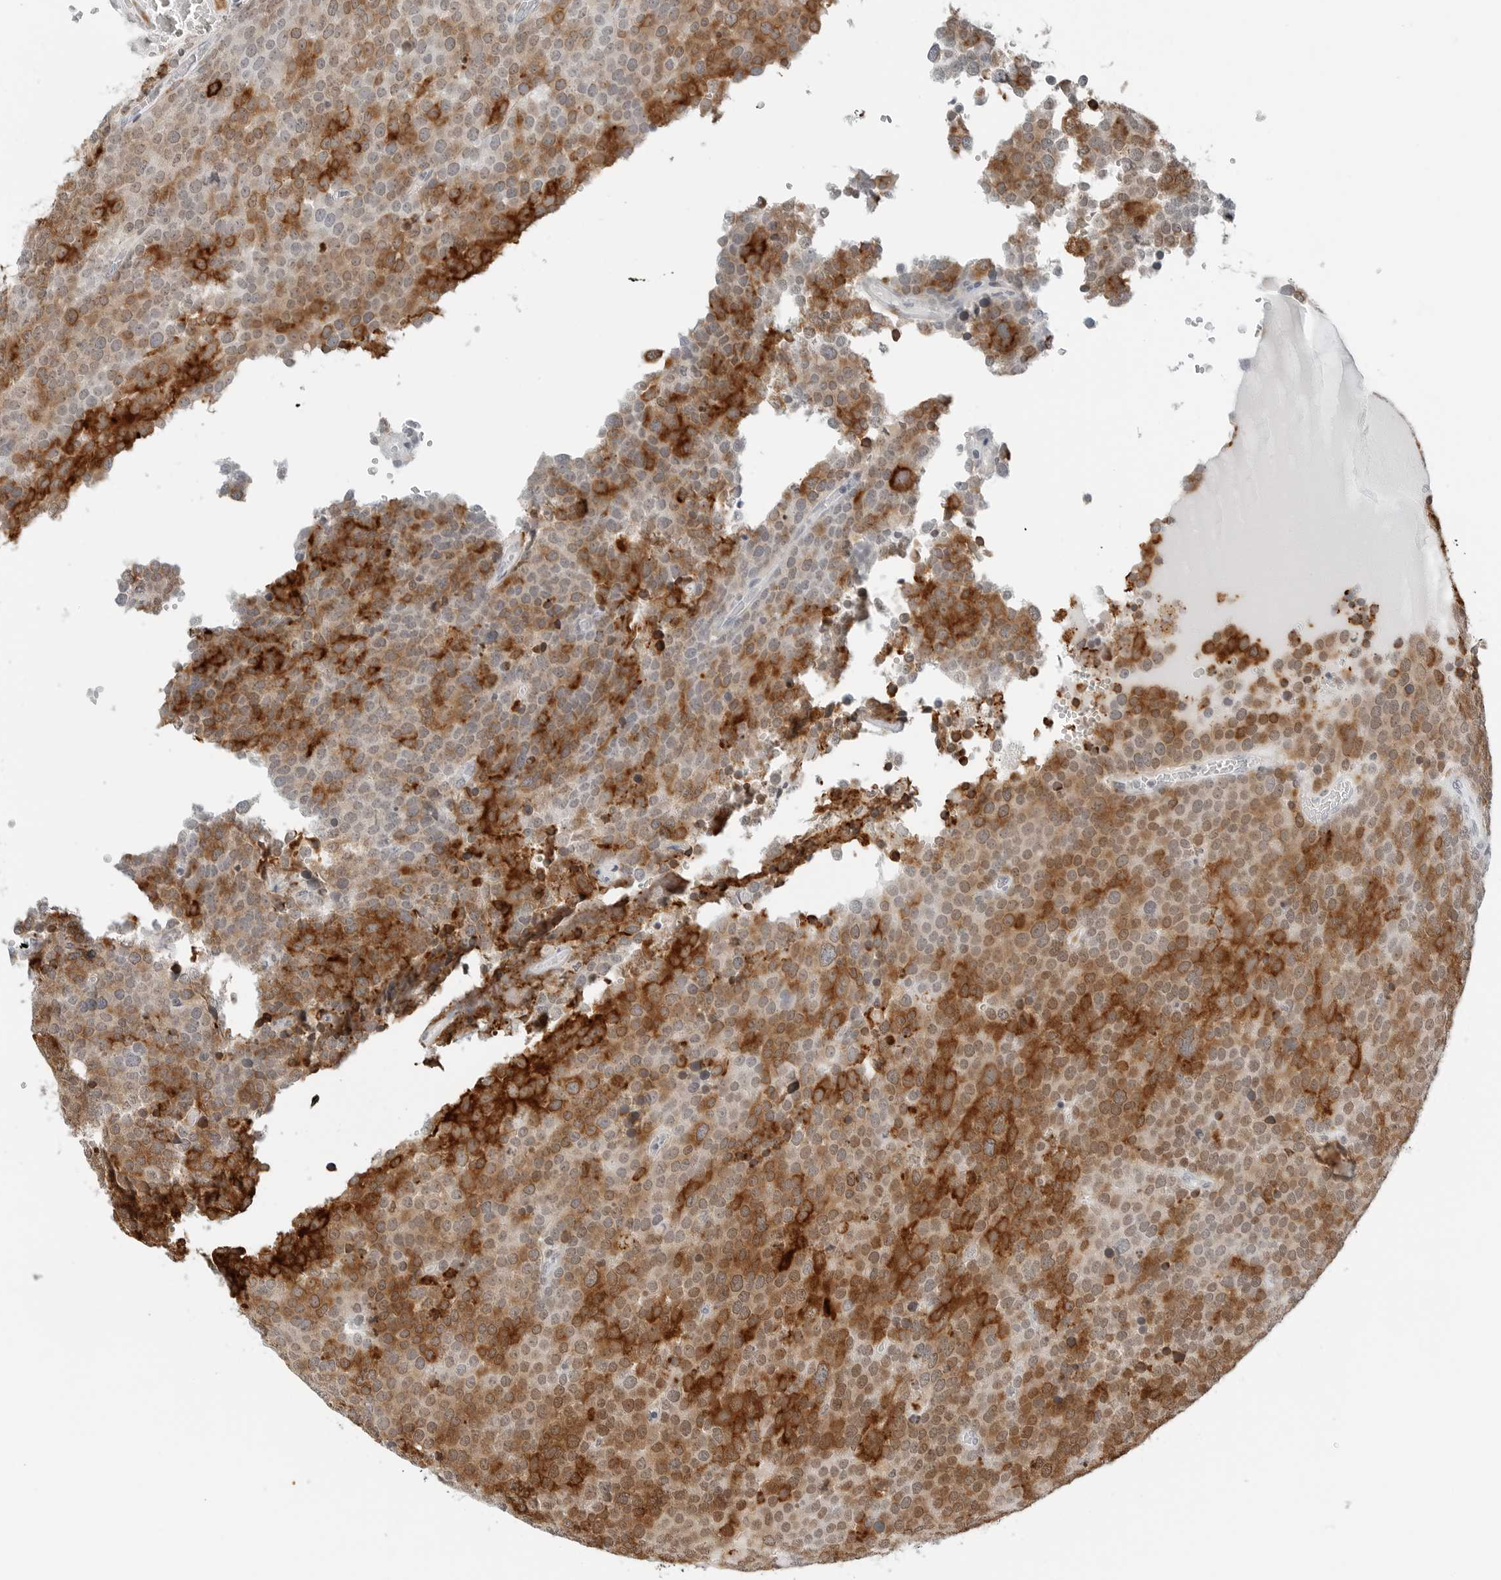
{"staining": {"intensity": "strong", "quantity": "25%-75%", "location": "cytoplasmic/membranous,nuclear"}, "tissue": "testis cancer", "cell_type": "Tumor cells", "image_type": "cancer", "snomed": [{"axis": "morphology", "description": "Seminoma, NOS"}, {"axis": "topography", "description": "Testis"}], "caption": "Strong cytoplasmic/membranous and nuclear positivity for a protein is present in approximately 25%-75% of tumor cells of testis cancer using IHC.", "gene": "P4HA2", "patient": {"sex": "male", "age": 71}}